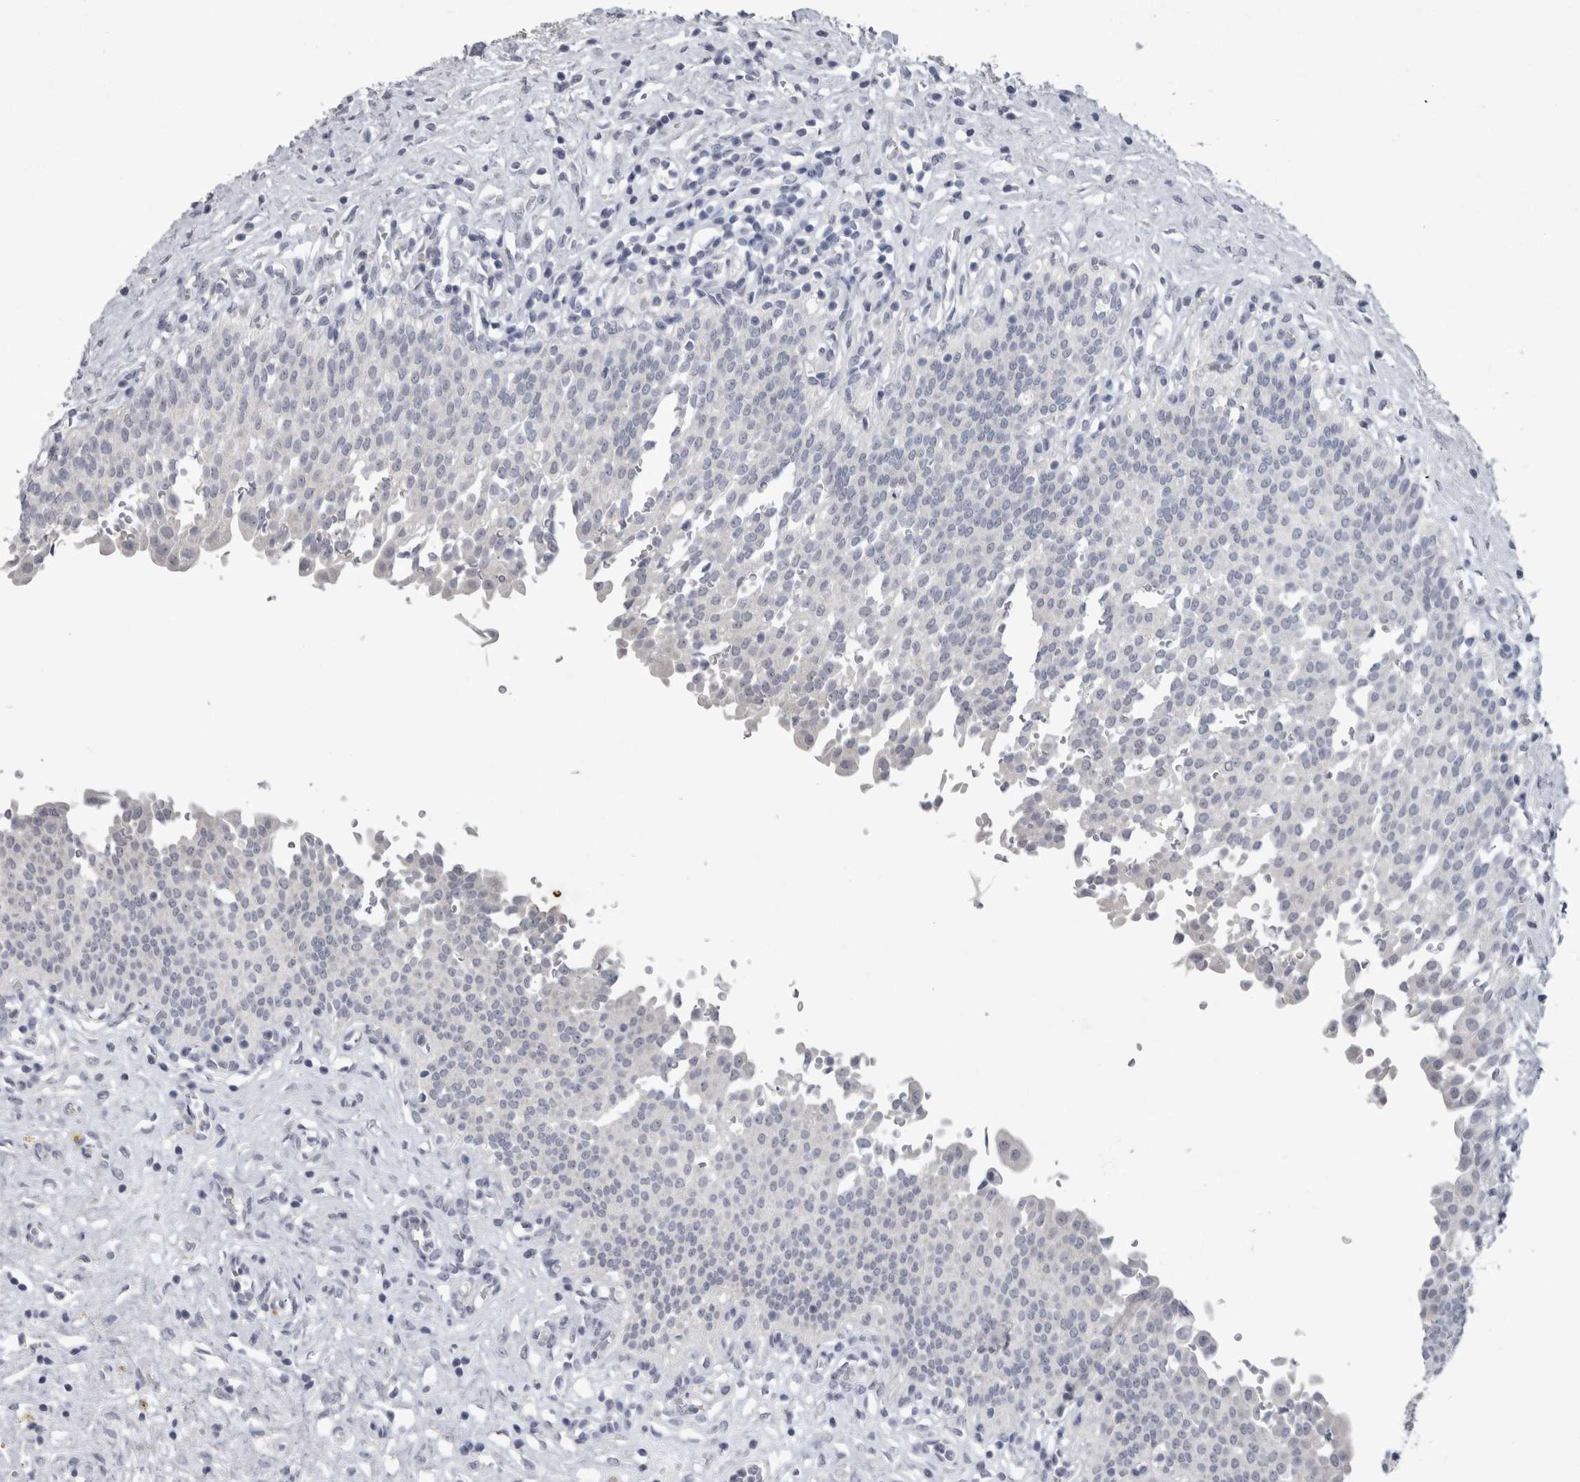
{"staining": {"intensity": "negative", "quantity": "none", "location": "none"}, "tissue": "urinary bladder", "cell_type": "Urothelial cells", "image_type": "normal", "snomed": [{"axis": "morphology", "description": "Urothelial carcinoma, High grade"}, {"axis": "topography", "description": "Urinary bladder"}], "caption": "Image shows no protein staining in urothelial cells of normal urinary bladder.", "gene": "PDX1", "patient": {"sex": "male", "age": 46}}